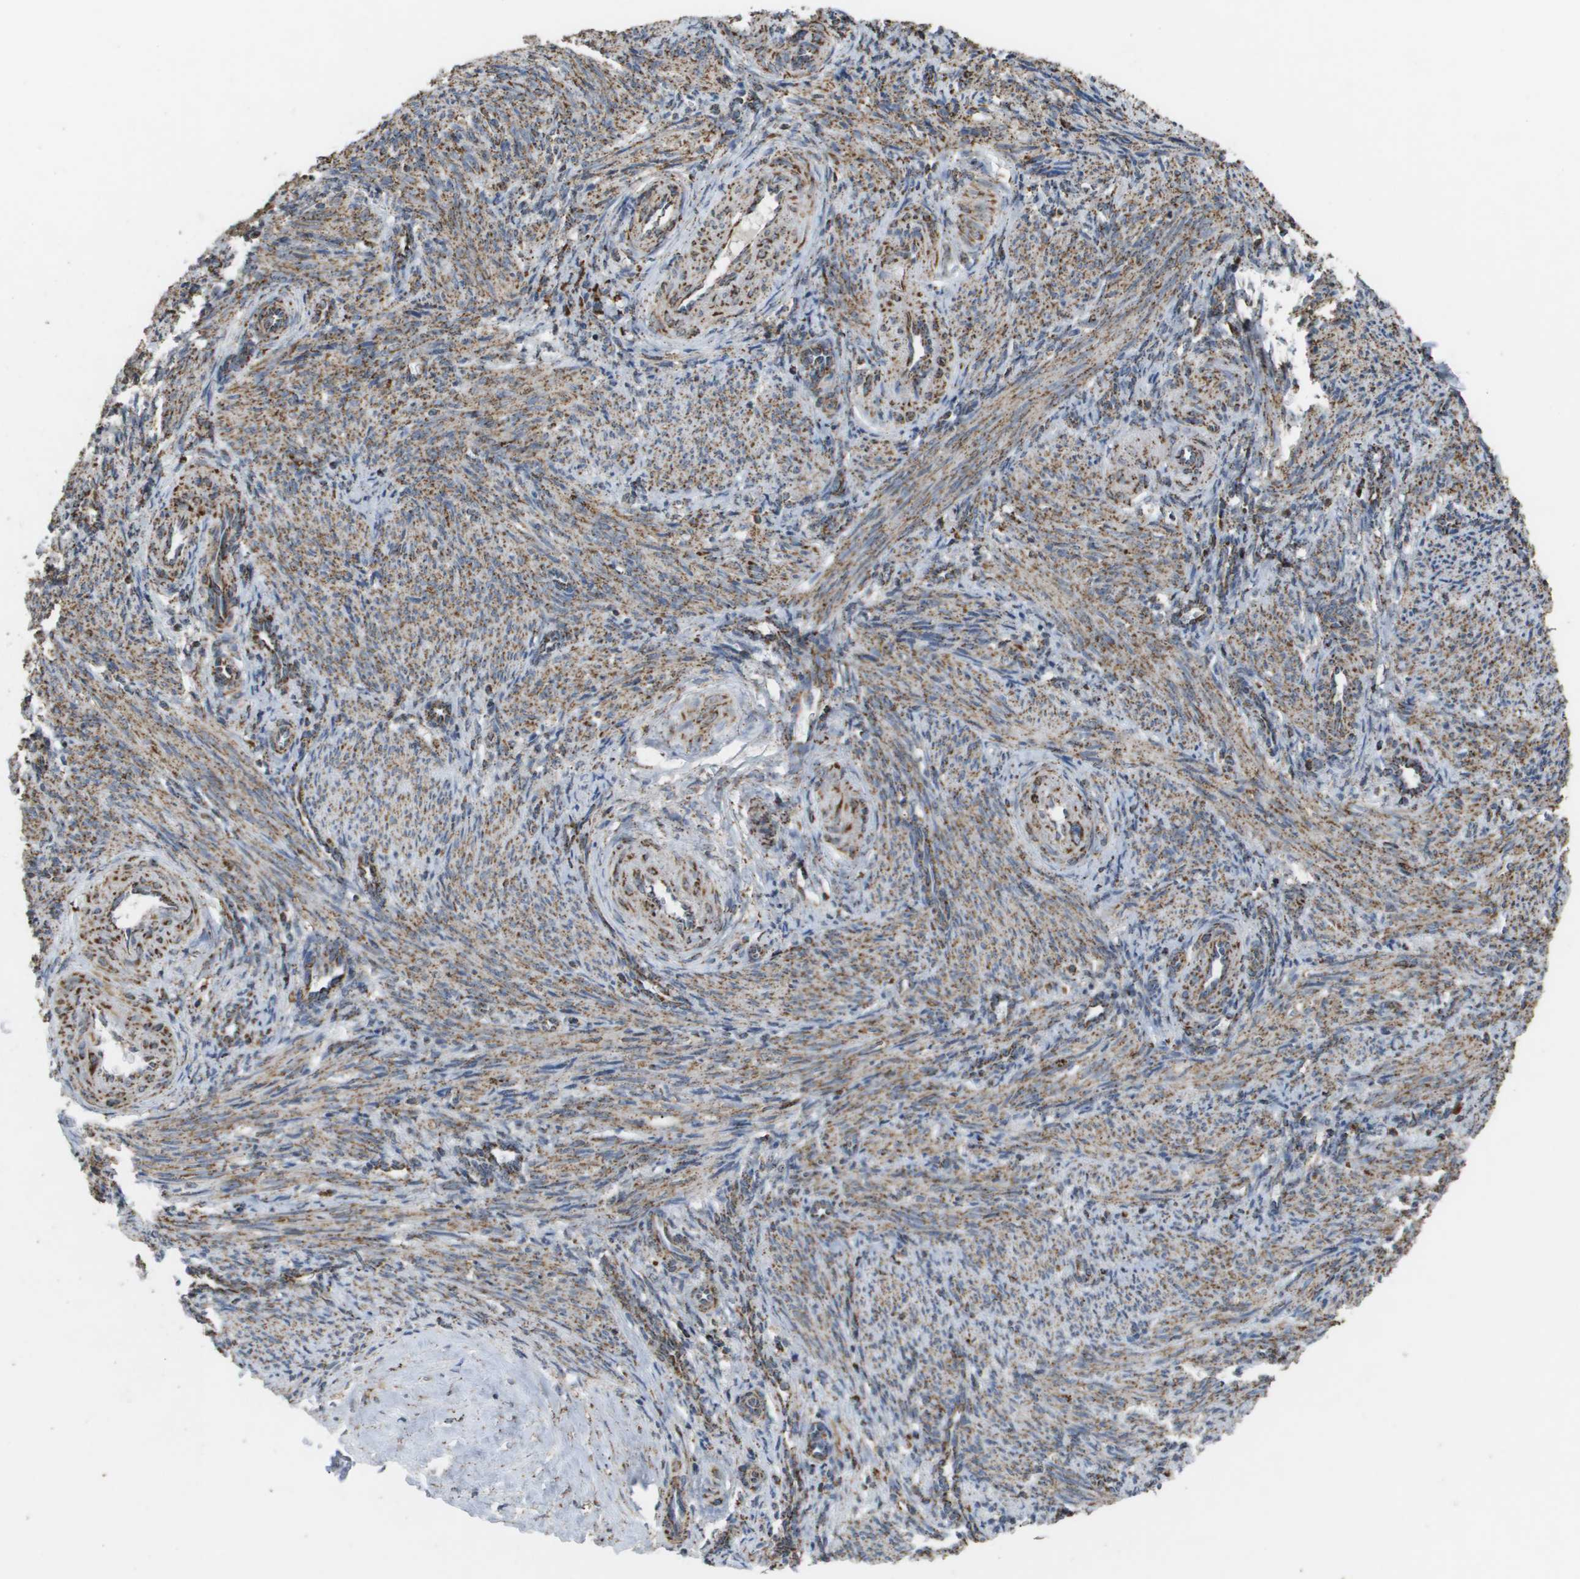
{"staining": {"intensity": "moderate", "quantity": ">75%", "location": "cytoplasmic/membranous"}, "tissue": "smooth muscle", "cell_type": "Smooth muscle cells", "image_type": "normal", "snomed": [{"axis": "morphology", "description": "Normal tissue, NOS"}, {"axis": "topography", "description": "Endometrium"}], "caption": "Human smooth muscle stained with a protein marker shows moderate staining in smooth muscle cells.", "gene": "HSPE1", "patient": {"sex": "female", "age": 33}}